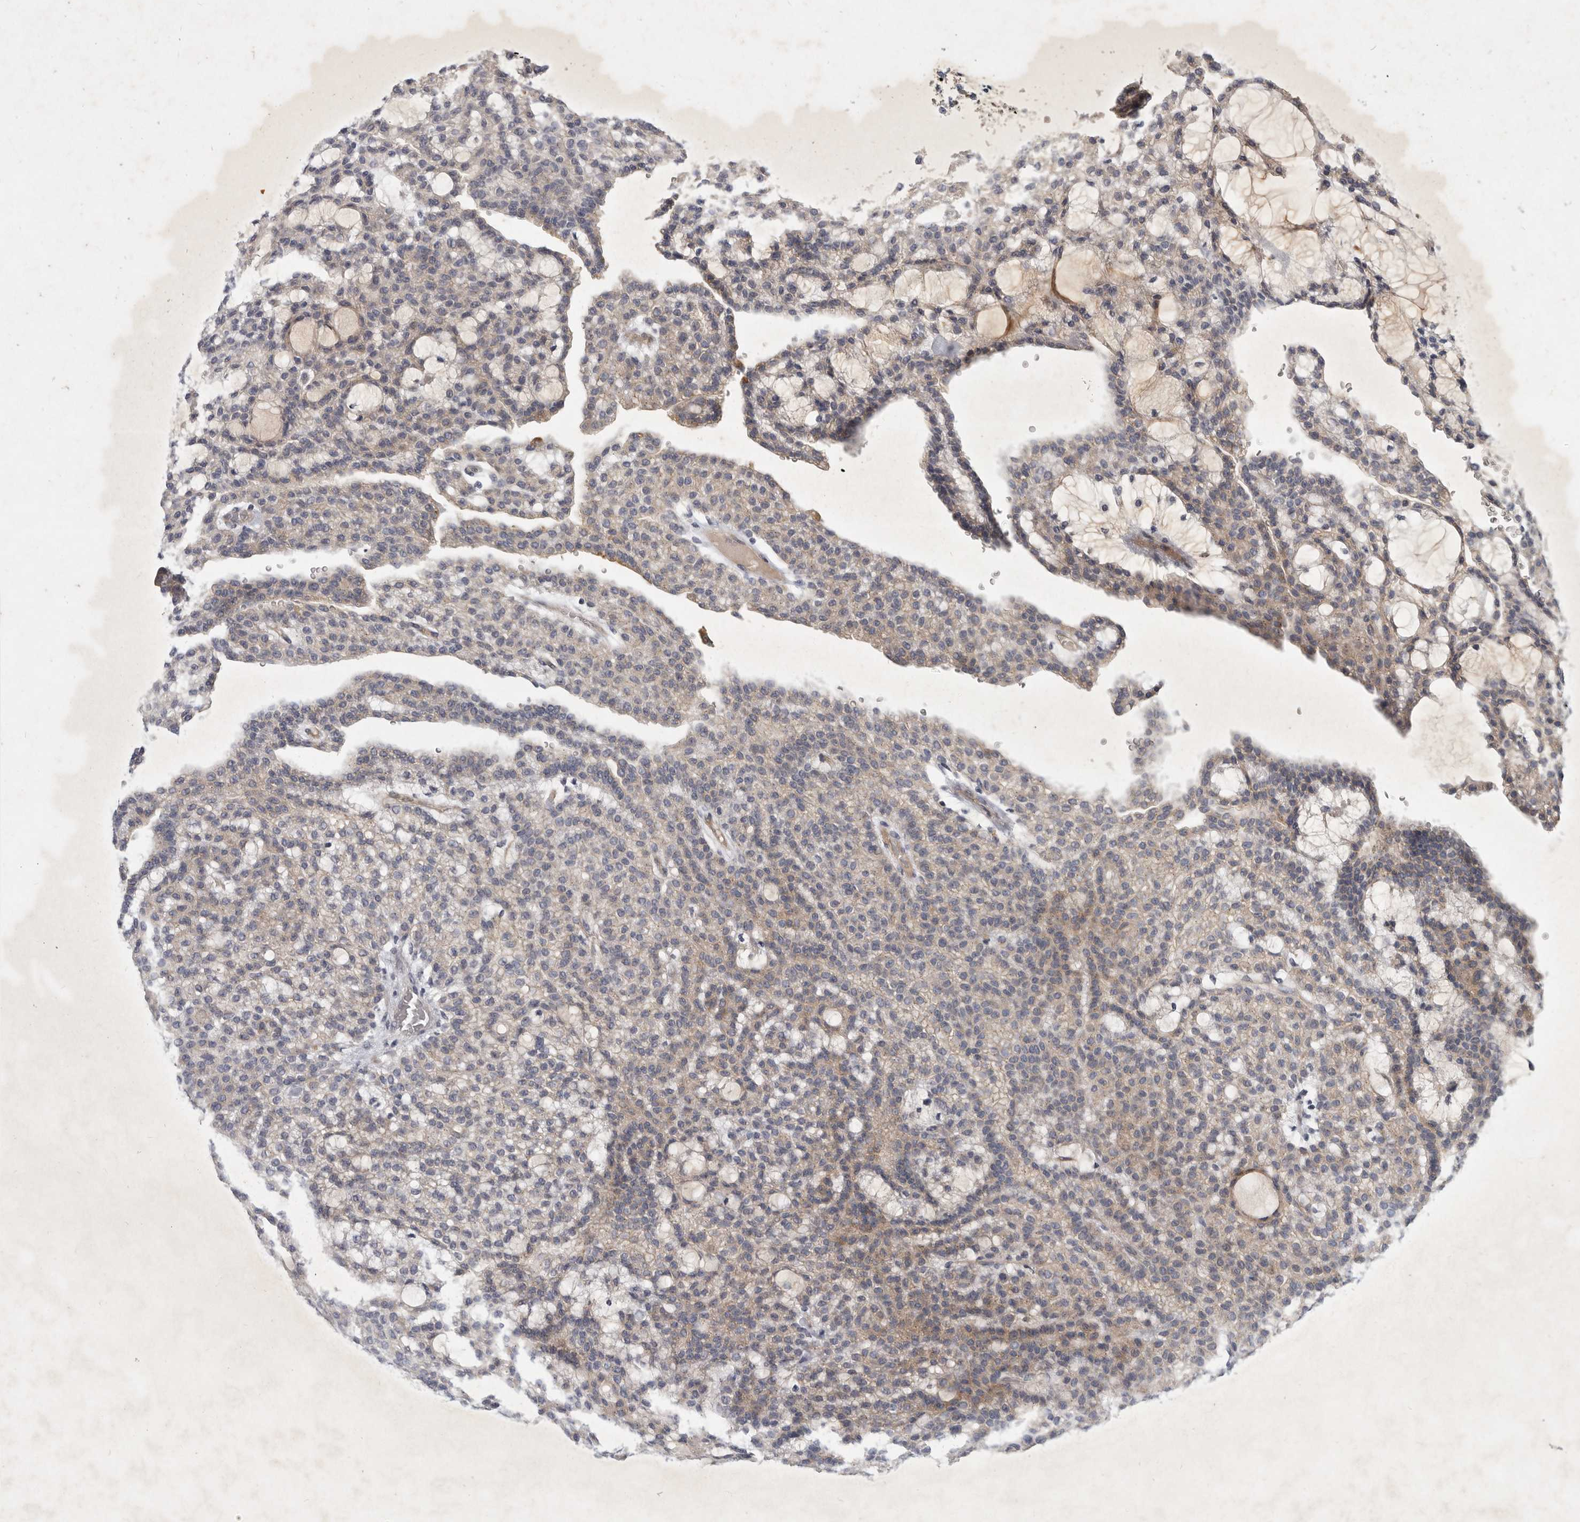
{"staining": {"intensity": "weak", "quantity": "<25%", "location": "cytoplasmic/membranous"}, "tissue": "renal cancer", "cell_type": "Tumor cells", "image_type": "cancer", "snomed": [{"axis": "morphology", "description": "Adenocarcinoma, NOS"}, {"axis": "topography", "description": "Kidney"}], "caption": "A histopathology image of renal cancer stained for a protein demonstrates no brown staining in tumor cells. (DAB (3,3'-diaminobenzidine) immunohistochemistry visualized using brightfield microscopy, high magnification).", "gene": "SLC22A1", "patient": {"sex": "male", "age": 63}}